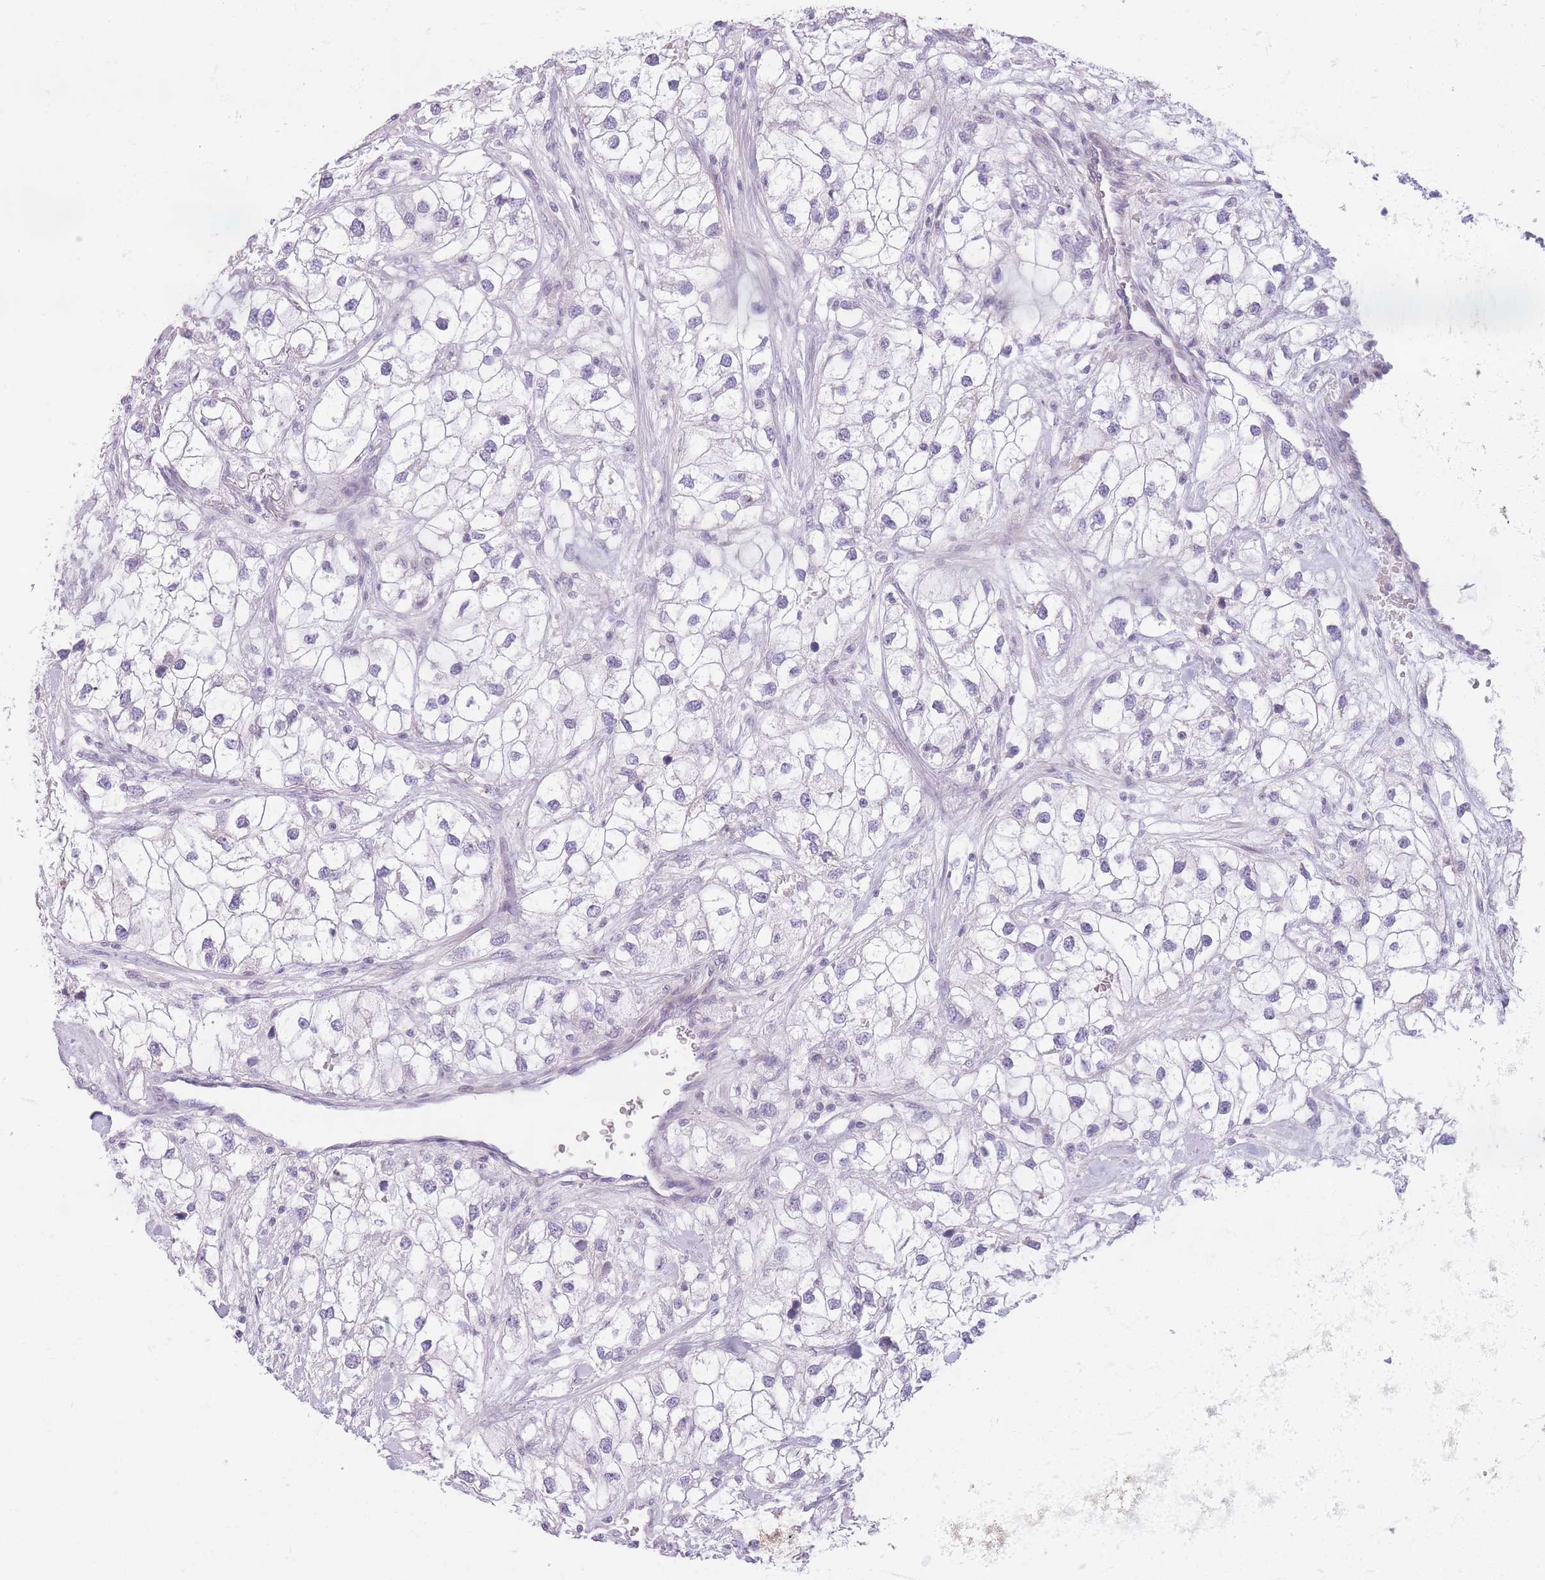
{"staining": {"intensity": "negative", "quantity": "none", "location": "none"}, "tissue": "renal cancer", "cell_type": "Tumor cells", "image_type": "cancer", "snomed": [{"axis": "morphology", "description": "Adenocarcinoma, NOS"}, {"axis": "topography", "description": "Kidney"}], "caption": "A photomicrograph of human renal adenocarcinoma is negative for staining in tumor cells.", "gene": "GGT1", "patient": {"sex": "male", "age": 59}}